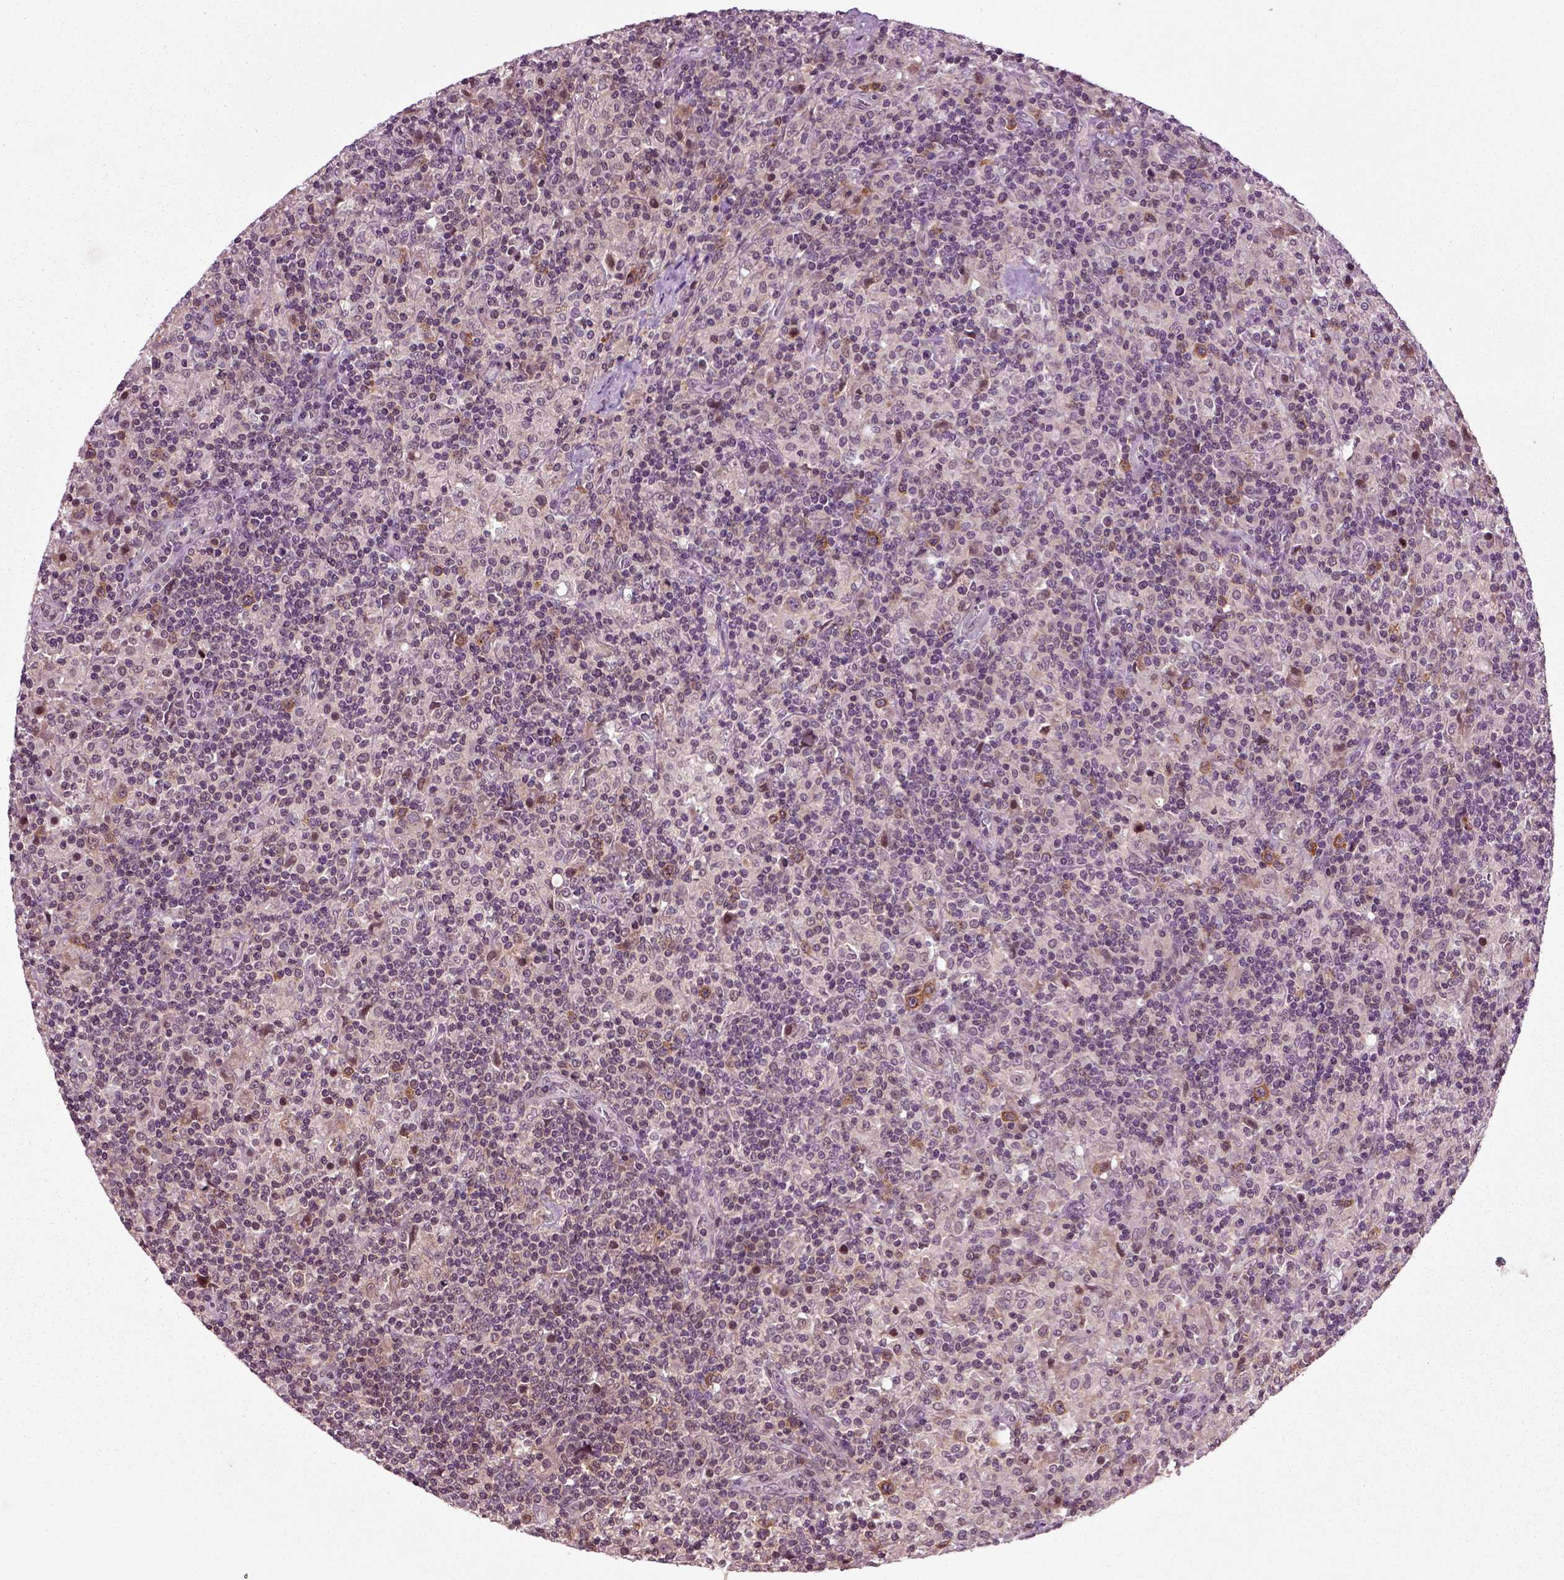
{"staining": {"intensity": "moderate", "quantity": ">75%", "location": "cytoplasmic/membranous"}, "tissue": "lymphoma", "cell_type": "Tumor cells", "image_type": "cancer", "snomed": [{"axis": "morphology", "description": "Hodgkin's disease, NOS"}, {"axis": "topography", "description": "Lymph node"}], "caption": "The micrograph reveals immunohistochemical staining of Hodgkin's disease. There is moderate cytoplasmic/membranous positivity is present in about >75% of tumor cells.", "gene": "KNSTRN", "patient": {"sex": "male", "age": 70}}